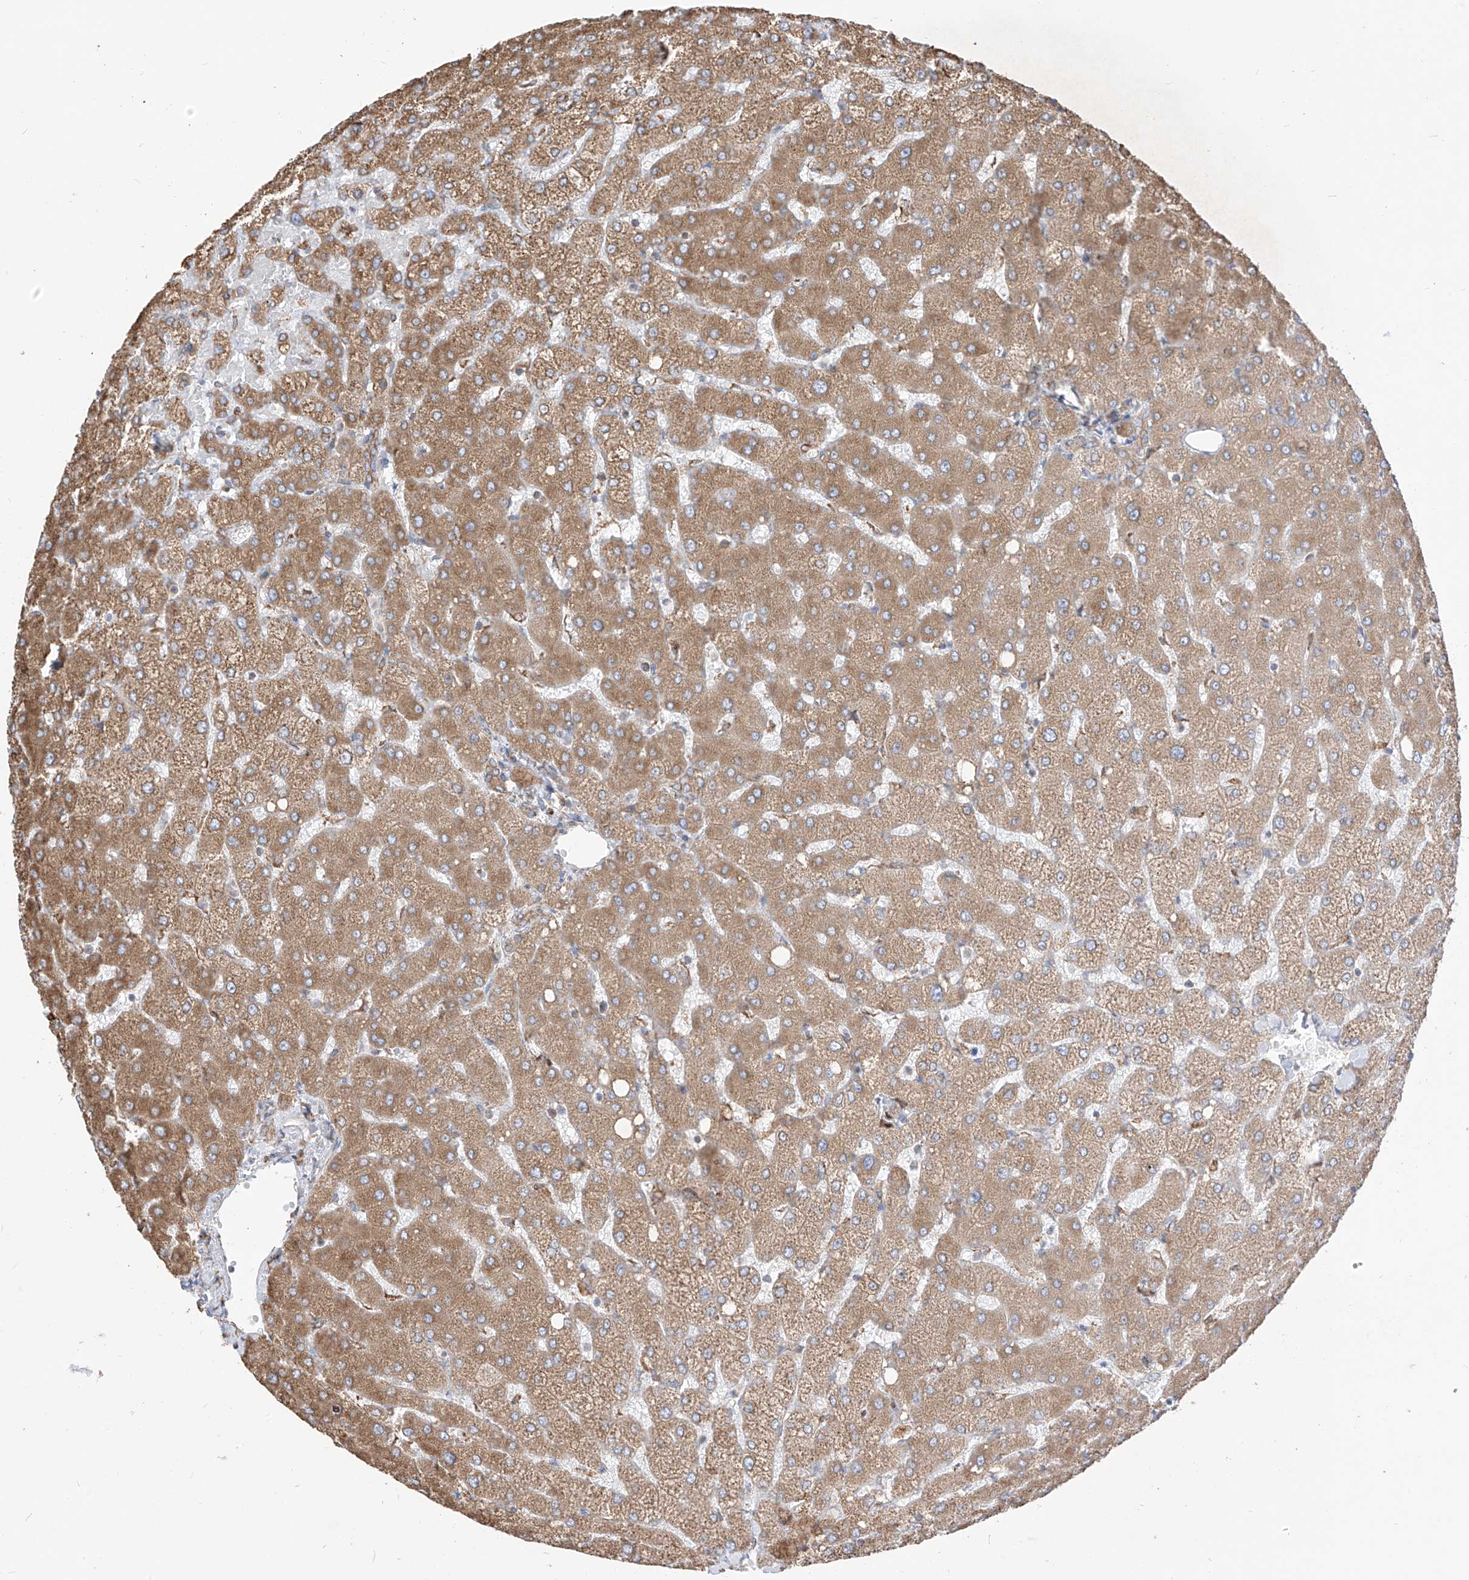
{"staining": {"intensity": "moderate", "quantity": ">75%", "location": "cytoplasmic/membranous"}, "tissue": "liver", "cell_type": "Cholangiocytes", "image_type": "normal", "snomed": [{"axis": "morphology", "description": "Normal tissue, NOS"}, {"axis": "topography", "description": "Liver"}], "caption": "Immunohistochemical staining of normal human liver reveals >75% levels of moderate cytoplasmic/membranous protein staining in about >75% of cholangiocytes. (brown staining indicates protein expression, while blue staining denotes nuclei).", "gene": "PDIA6", "patient": {"sex": "female", "age": 54}}